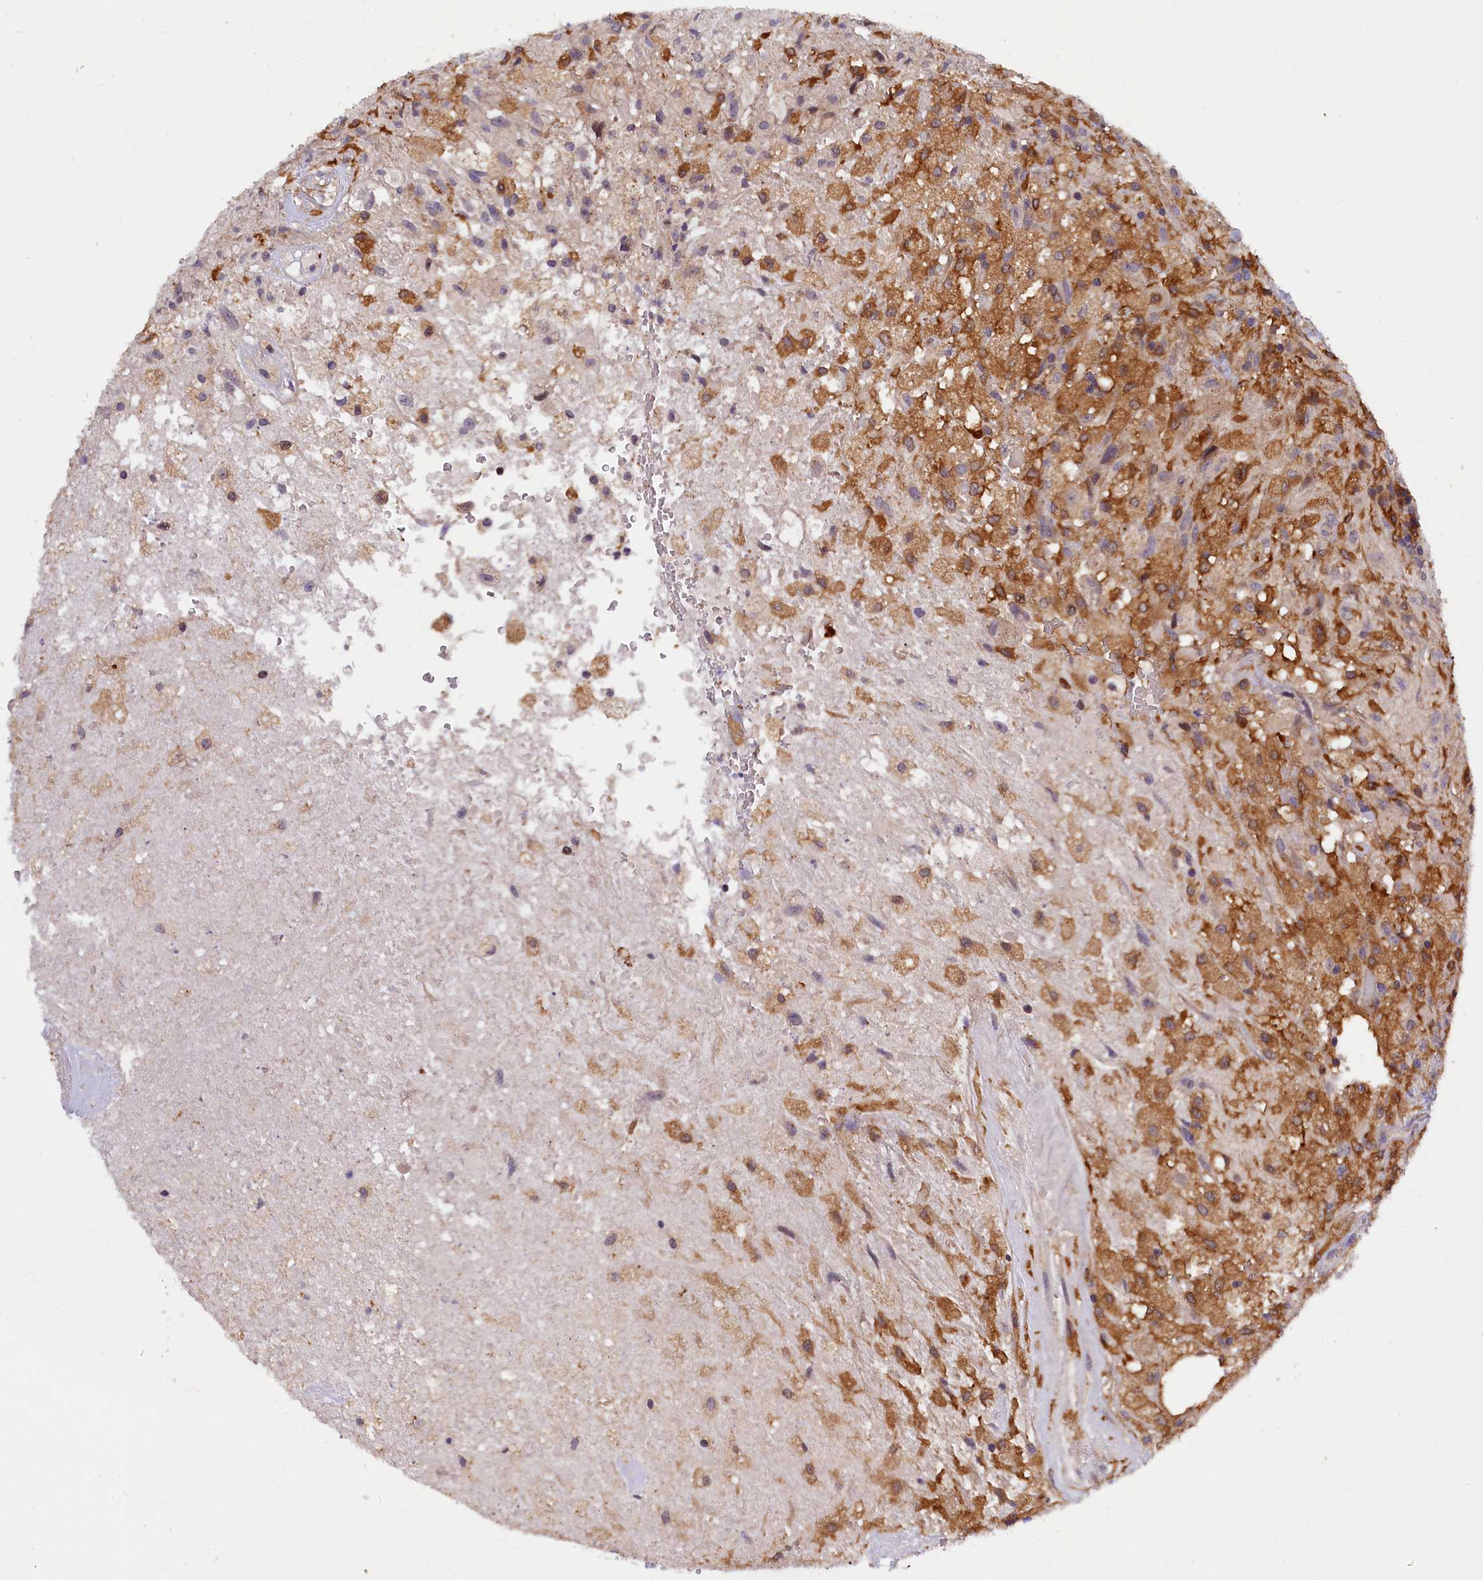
{"staining": {"intensity": "moderate", "quantity": "25%-75%", "location": "cytoplasmic/membranous"}, "tissue": "glioma", "cell_type": "Tumor cells", "image_type": "cancer", "snomed": [{"axis": "morphology", "description": "Glioma, malignant, High grade"}, {"axis": "topography", "description": "Brain"}], "caption": "Brown immunohistochemical staining in human malignant high-grade glioma reveals moderate cytoplasmic/membranous expression in about 25%-75% of tumor cells.", "gene": "NAIP", "patient": {"sex": "male", "age": 56}}